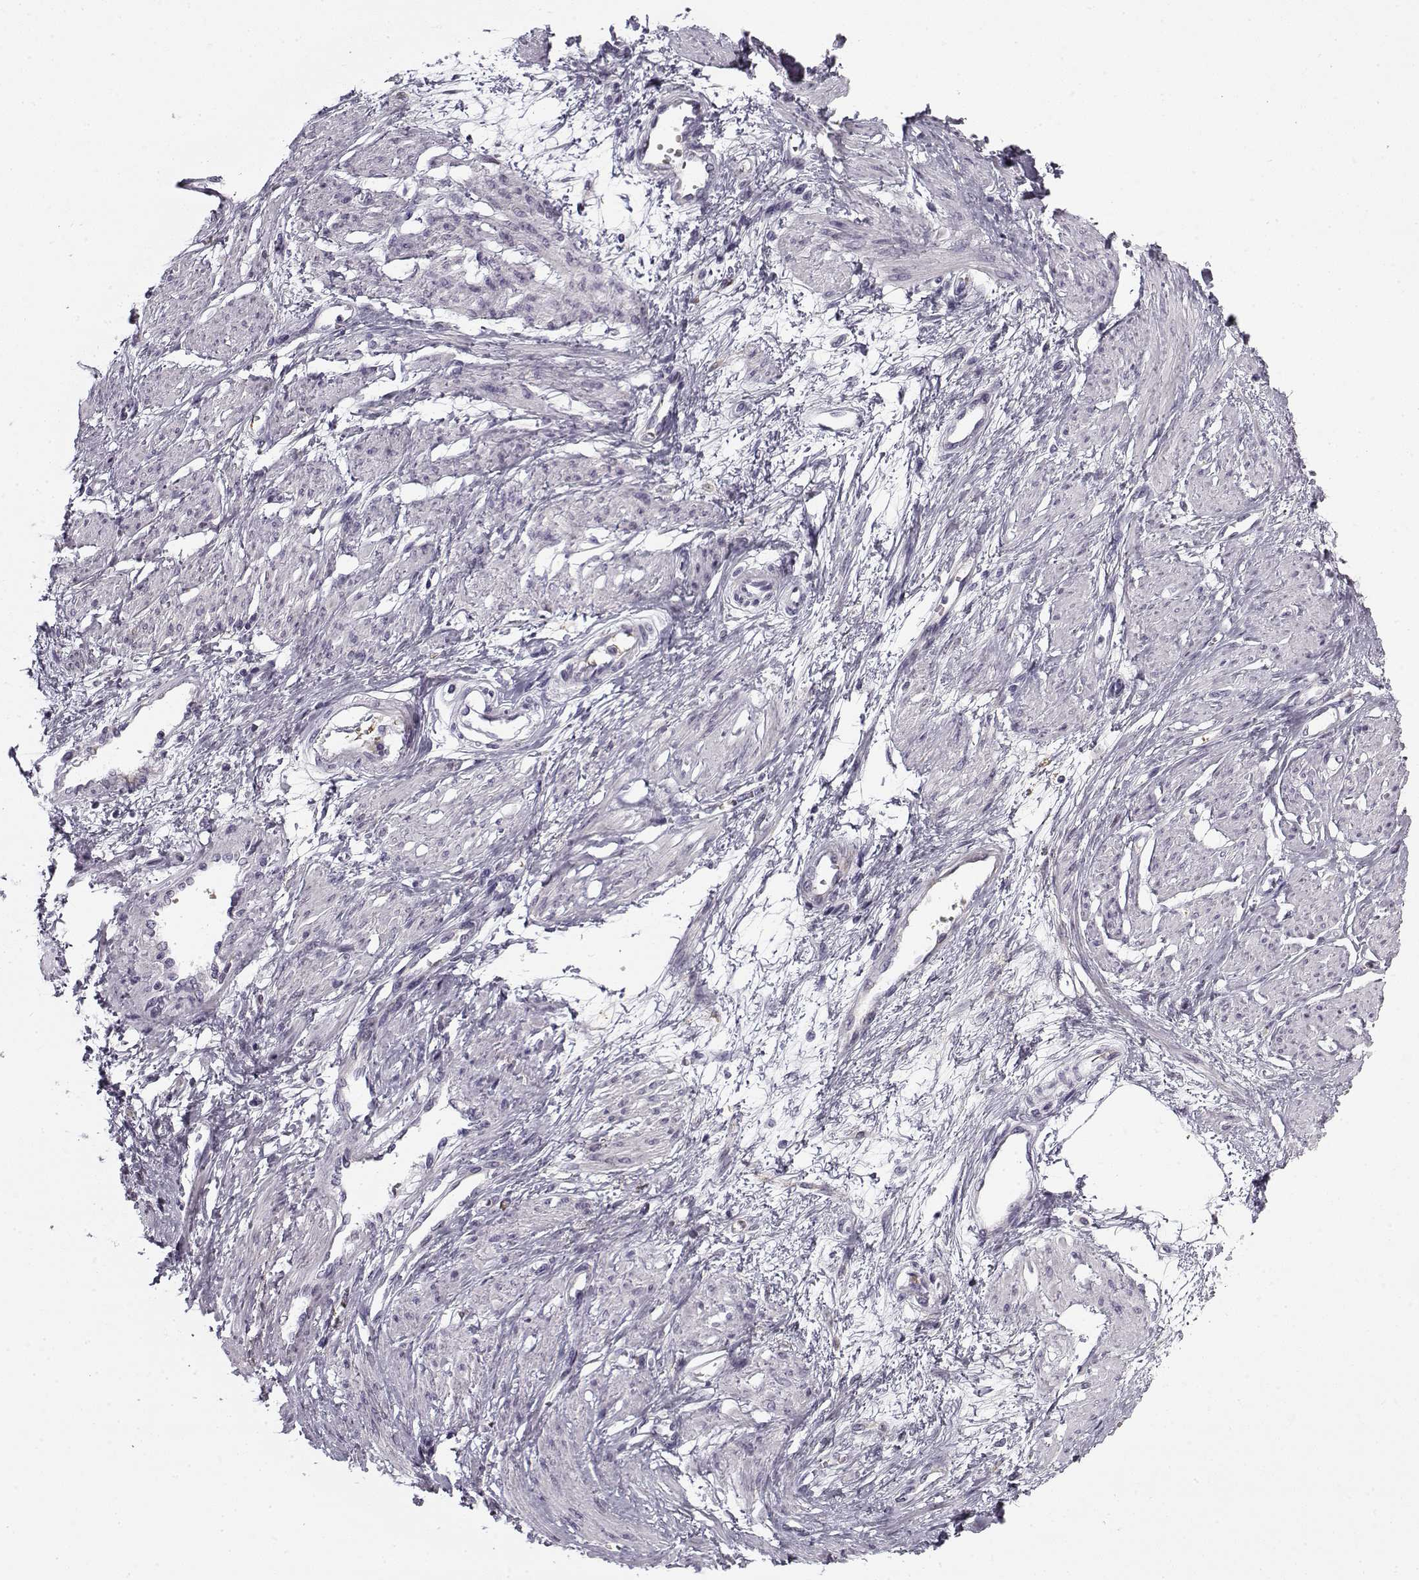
{"staining": {"intensity": "negative", "quantity": "none", "location": "none"}, "tissue": "smooth muscle", "cell_type": "Smooth muscle cells", "image_type": "normal", "snomed": [{"axis": "morphology", "description": "Normal tissue, NOS"}, {"axis": "topography", "description": "Smooth muscle"}, {"axis": "topography", "description": "Uterus"}], "caption": "Unremarkable smooth muscle was stained to show a protein in brown. There is no significant positivity in smooth muscle cells.", "gene": "SNCA", "patient": {"sex": "female", "age": 39}}